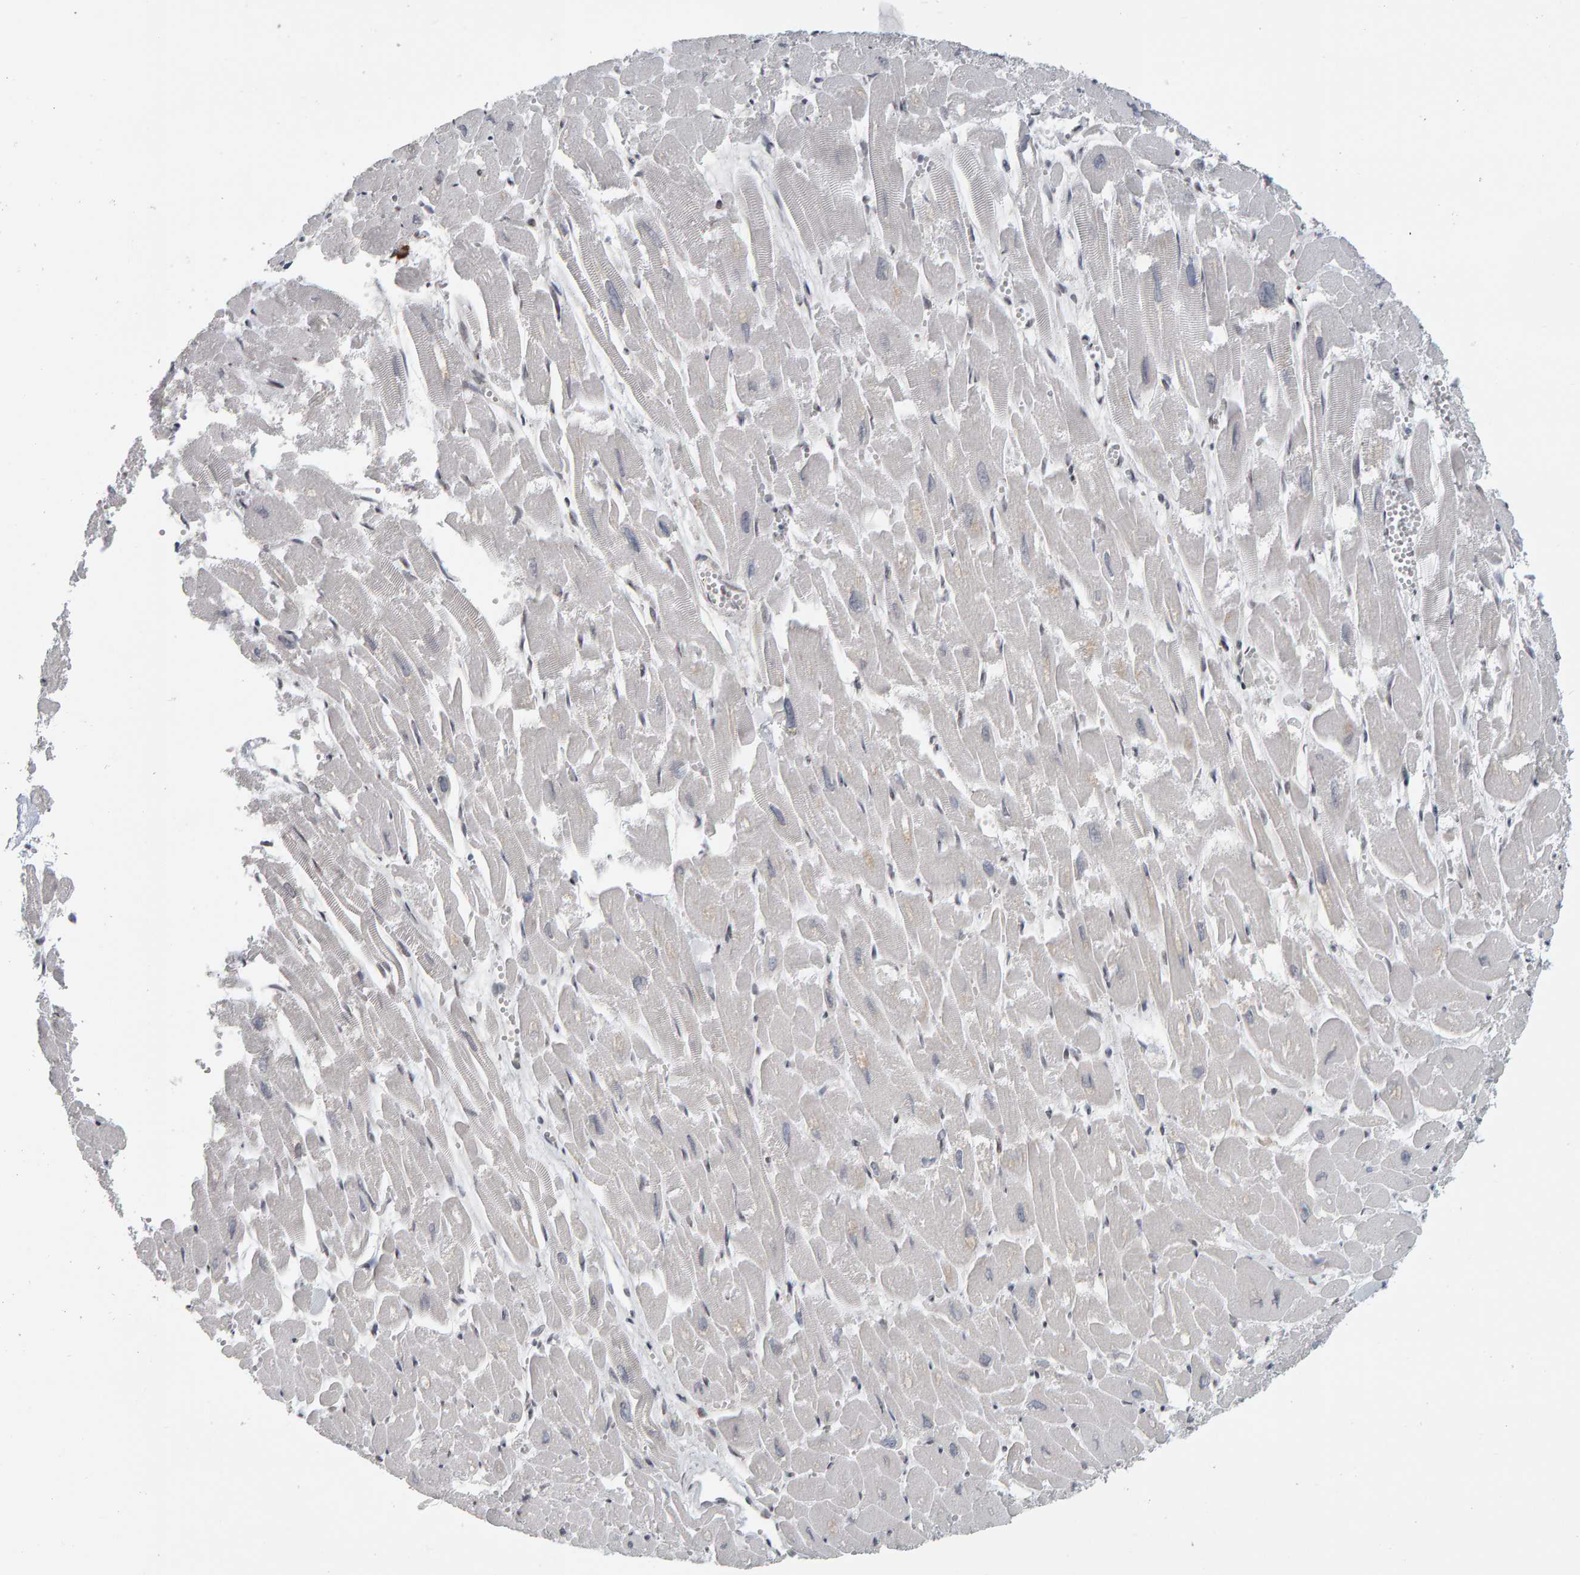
{"staining": {"intensity": "moderate", "quantity": "<25%", "location": "nuclear"}, "tissue": "heart muscle", "cell_type": "Cardiomyocytes", "image_type": "normal", "snomed": [{"axis": "morphology", "description": "Normal tissue, NOS"}, {"axis": "topography", "description": "Heart"}], "caption": "Moderate nuclear staining is seen in approximately <25% of cardiomyocytes in unremarkable heart muscle.", "gene": "ATF7IP", "patient": {"sex": "male", "age": 54}}